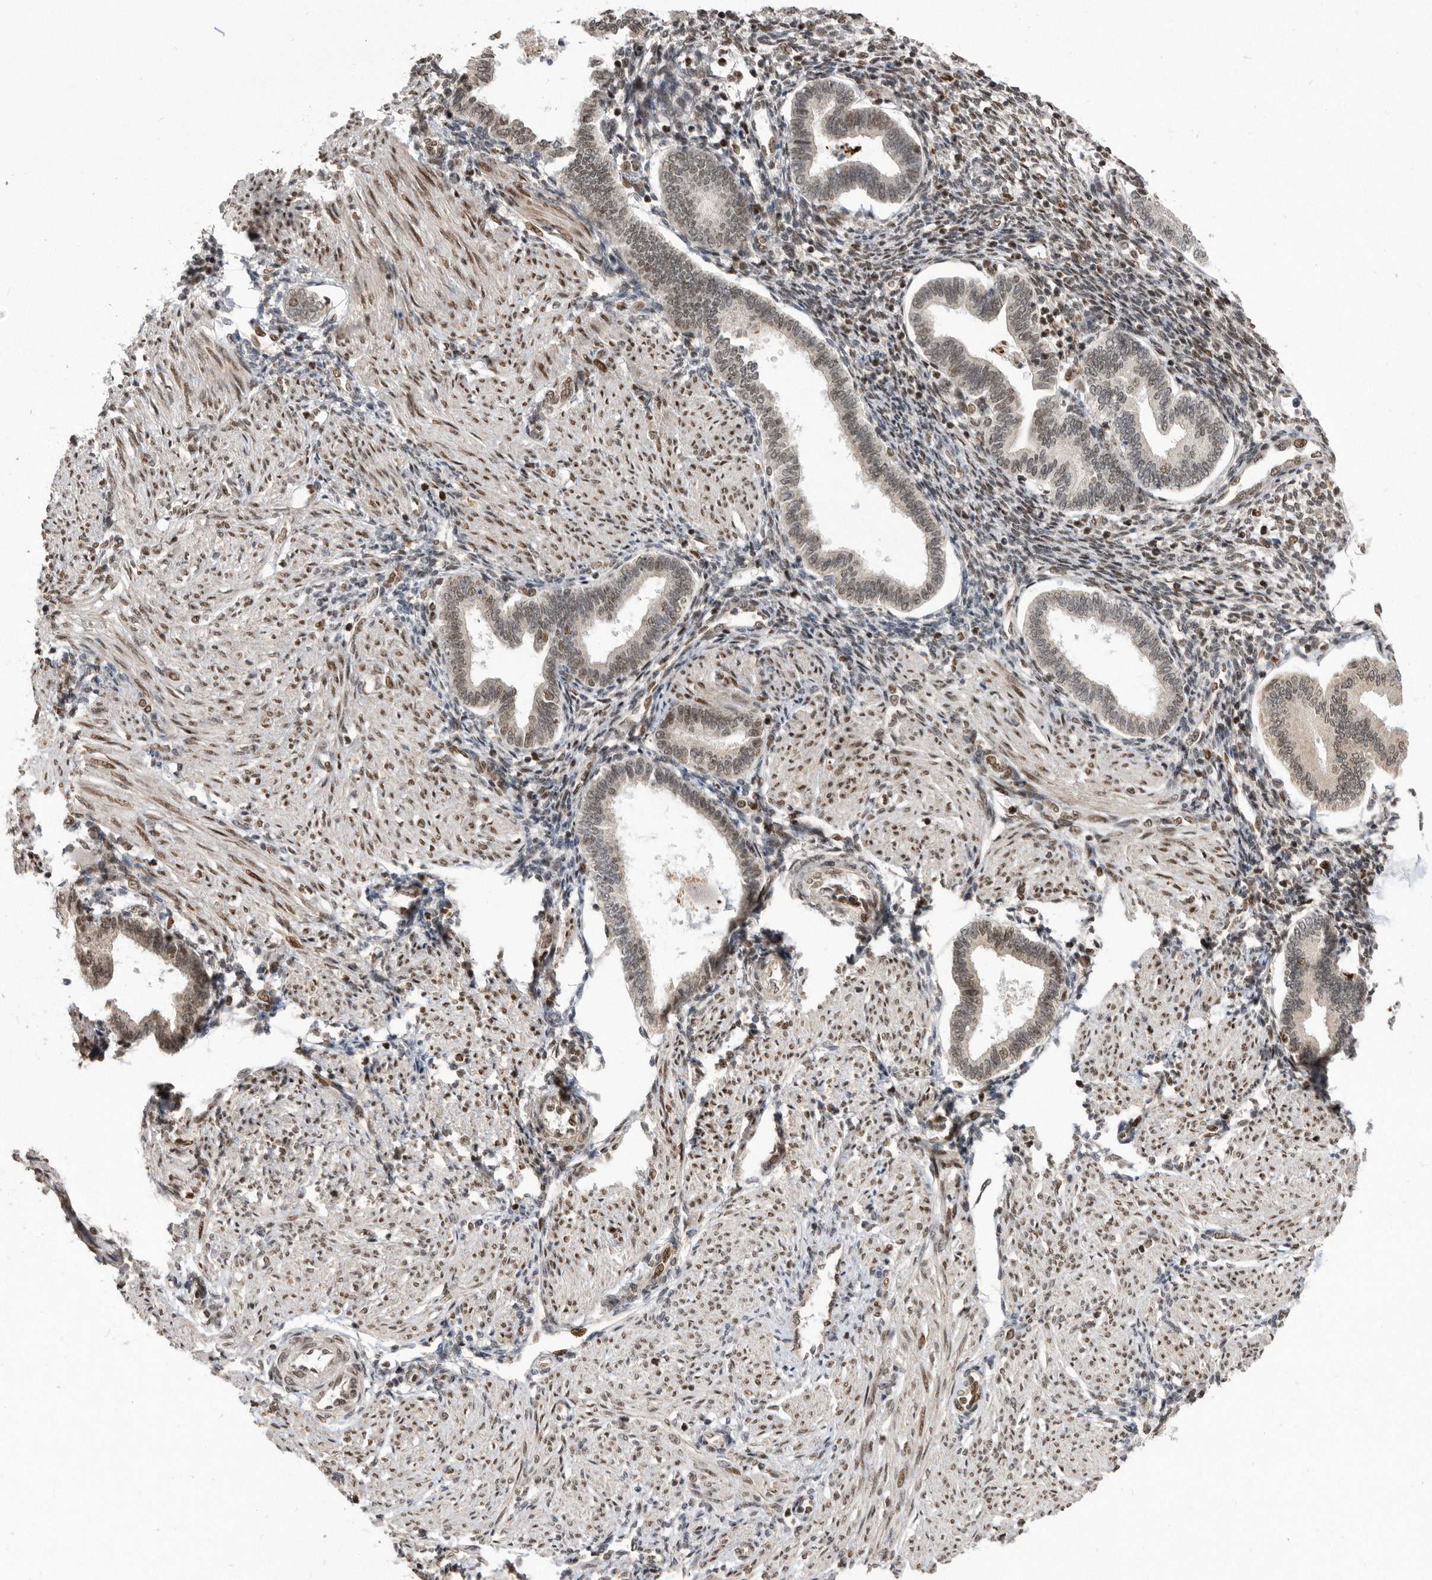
{"staining": {"intensity": "moderate", "quantity": "25%-75%", "location": "nuclear"}, "tissue": "endometrium", "cell_type": "Cells in endometrial stroma", "image_type": "normal", "snomed": [{"axis": "morphology", "description": "Normal tissue, NOS"}, {"axis": "topography", "description": "Endometrium"}], "caption": "Moderate nuclear staining is appreciated in about 25%-75% of cells in endometrial stroma in normal endometrium.", "gene": "TDRD3", "patient": {"sex": "female", "age": 53}}